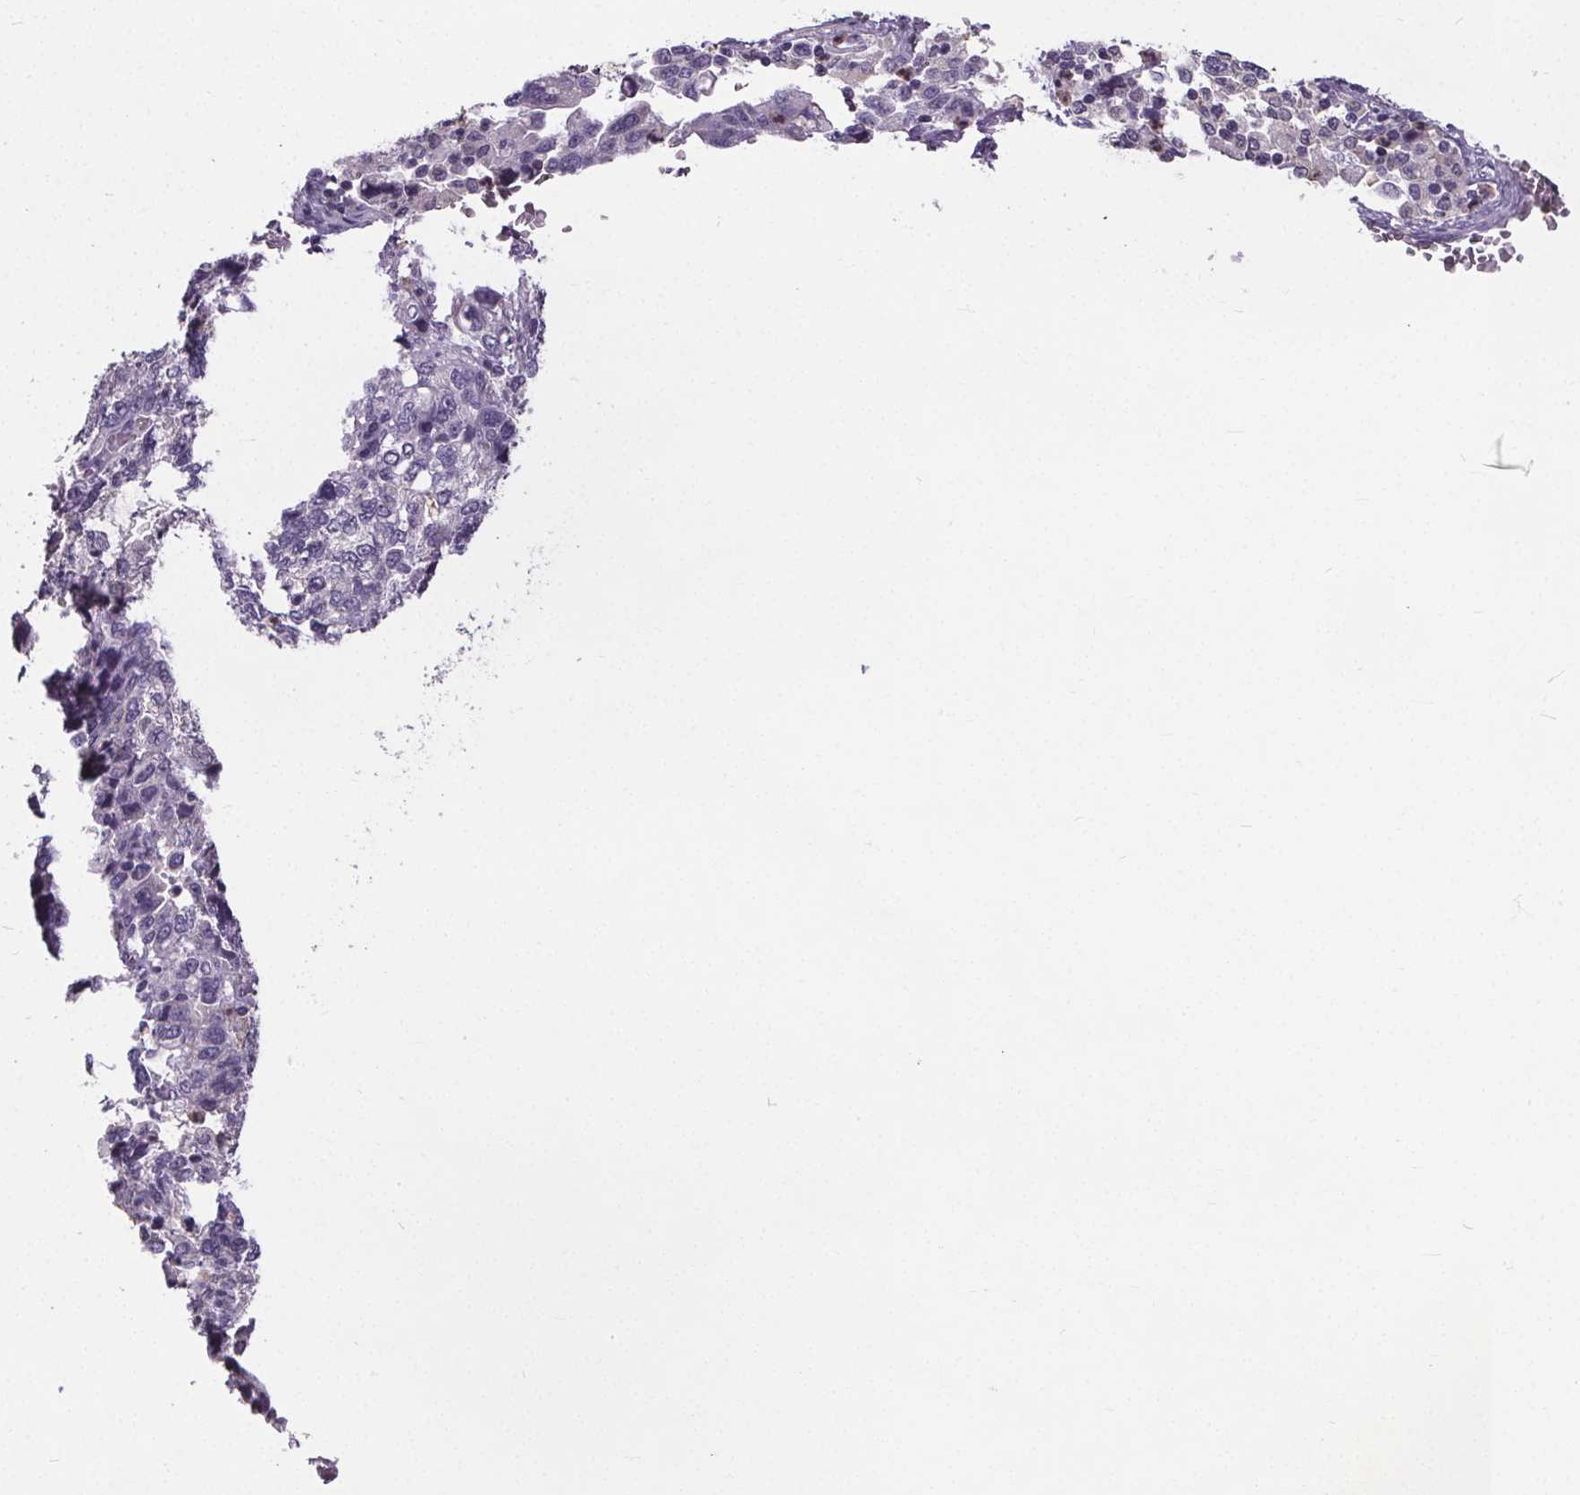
{"staining": {"intensity": "negative", "quantity": "none", "location": "none"}, "tissue": "stomach cancer", "cell_type": "Tumor cells", "image_type": "cancer", "snomed": [{"axis": "morphology", "description": "Adenocarcinoma, NOS"}, {"axis": "topography", "description": "Stomach, upper"}], "caption": "Photomicrograph shows no significant protein positivity in tumor cells of stomach cancer (adenocarcinoma). Brightfield microscopy of immunohistochemistry (IHC) stained with DAB (brown) and hematoxylin (blue), captured at high magnification.", "gene": "ATP6V1D", "patient": {"sex": "female", "age": 81}}